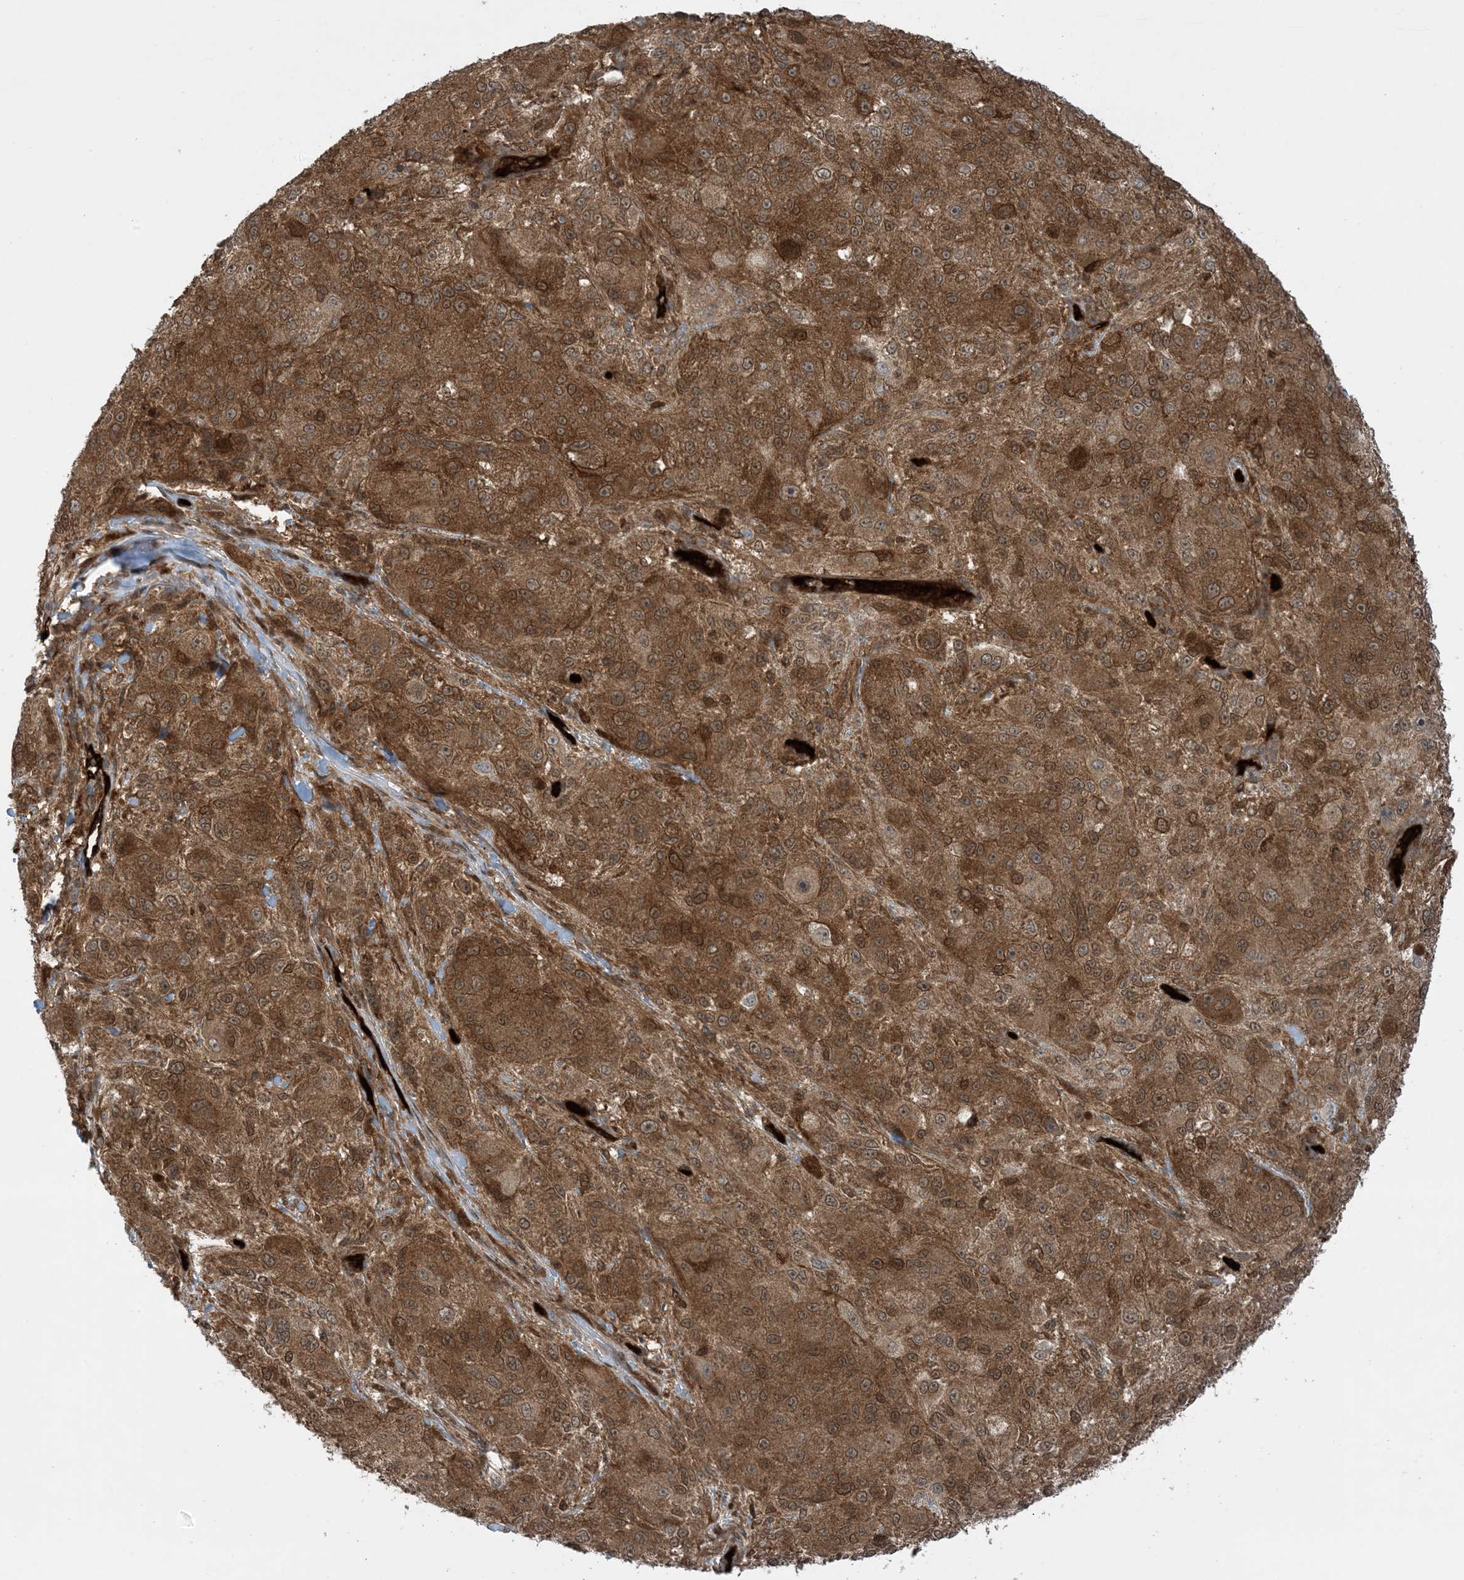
{"staining": {"intensity": "moderate", "quantity": ">75%", "location": "cytoplasmic/membranous"}, "tissue": "melanoma", "cell_type": "Tumor cells", "image_type": "cancer", "snomed": [{"axis": "morphology", "description": "Necrosis, NOS"}, {"axis": "morphology", "description": "Malignant melanoma, NOS"}, {"axis": "topography", "description": "Skin"}], "caption": "Approximately >75% of tumor cells in human melanoma reveal moderate cytoplasmic/membranous protein positivity as visualized by brown immunohistochemical staining.", "gene": "PPM1F", "patient": {"sex": "female", "age": 87}}